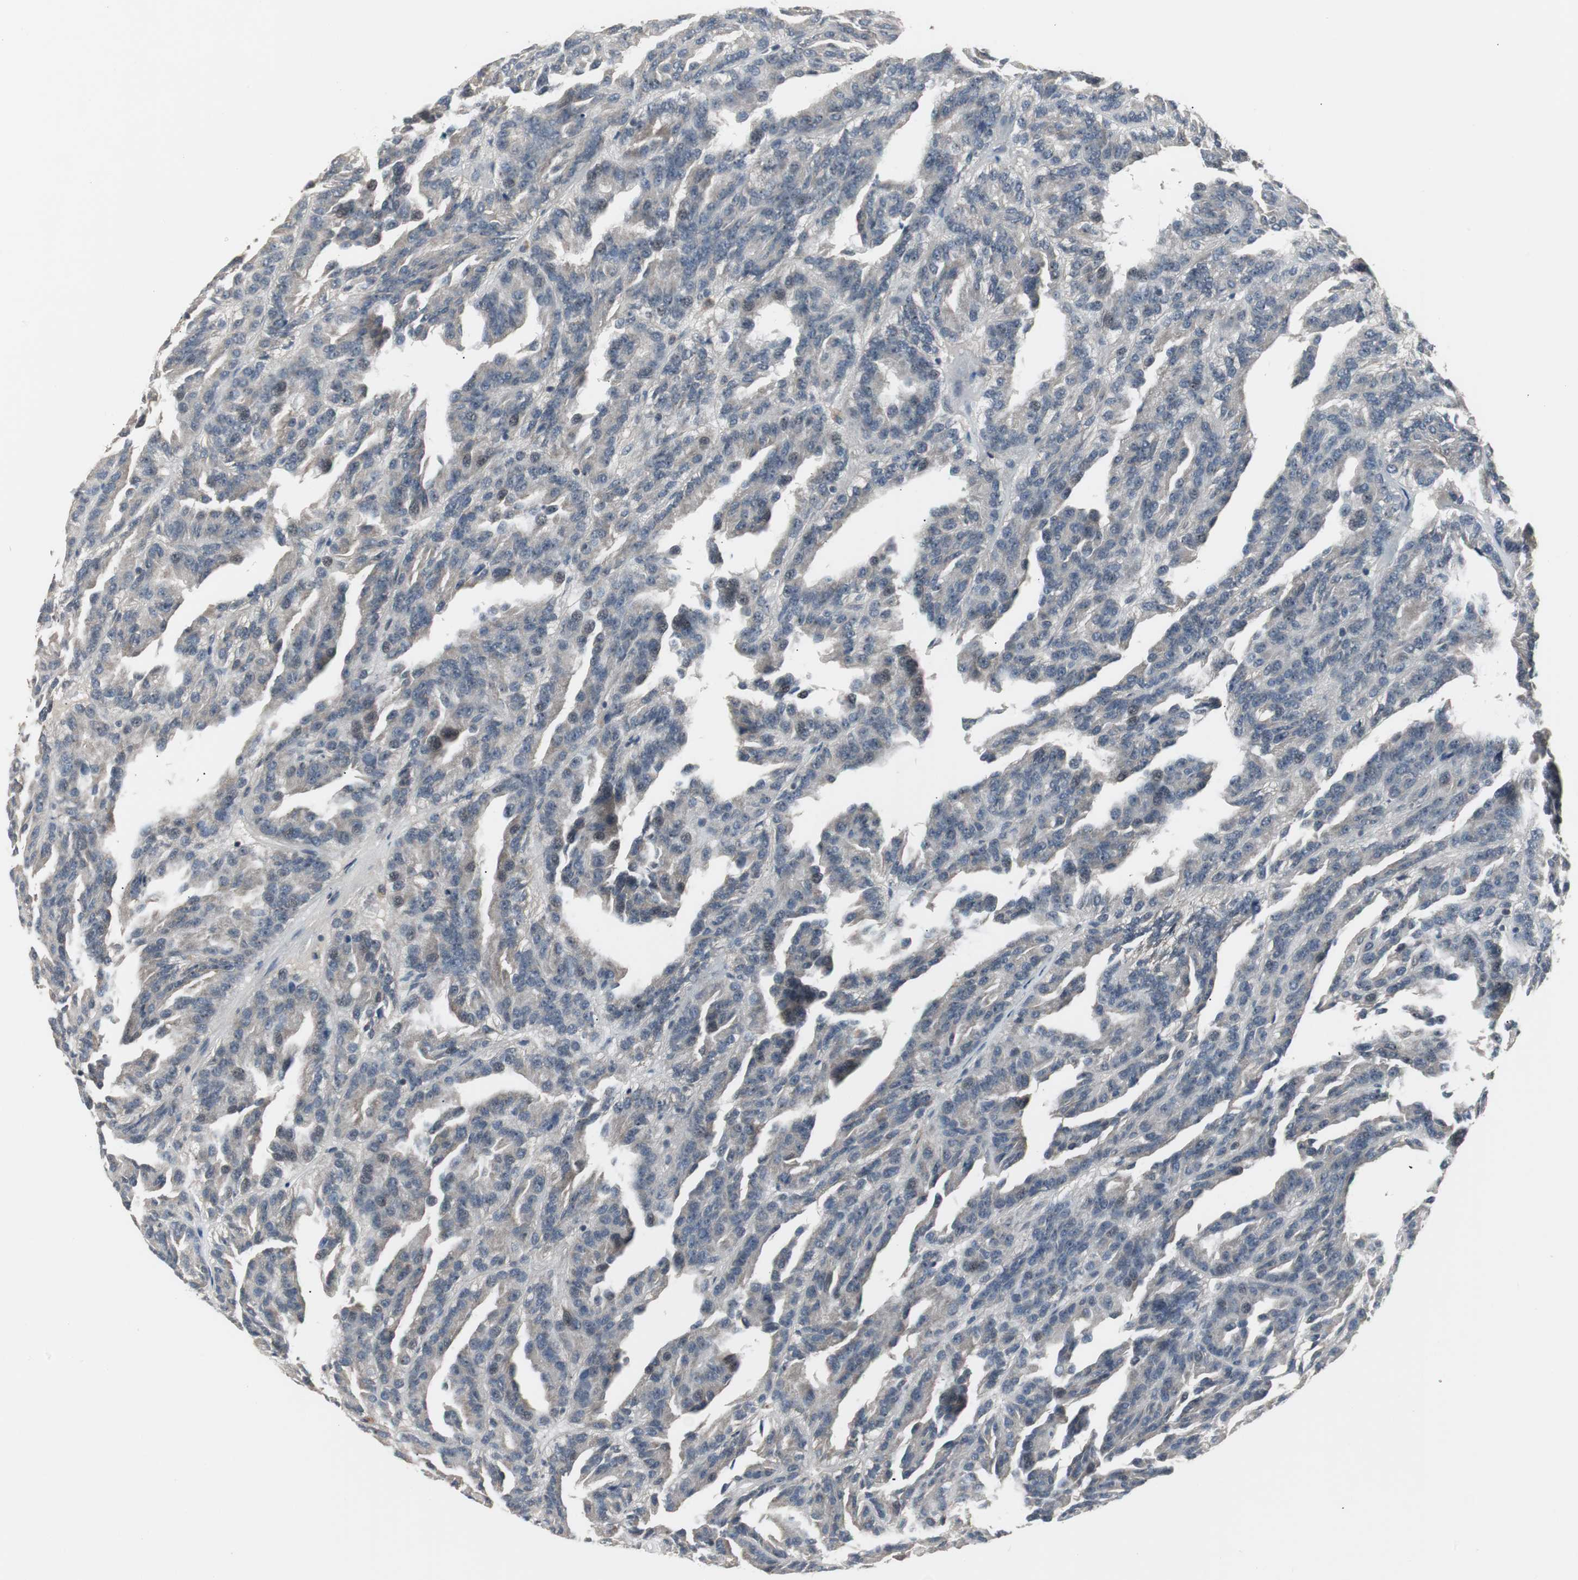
{"staining": {"intensity": "negative", "quantity": "none", "location": "none"}, "tissue": "renal cancer", "cell_type": "Tumor cells", "image_type": "cancer", "snomed": [{"axis": "morphology", "description": "Adenocarcinoma, NOS"}, {"axis": "topography", "description": "Kidney"}], "caption": "High magnification brightfield microscopy of renal cancer (adenocarcinoma) stained with DAB (brown) and counterstained with hematoxylin (blue): tumor cells show no significant staining. Brightfield microscopy of immunohistochemistry stained with DAB (brown) and hematoxylin (blue), captured at high magnification.", "gene": "ZMPSTE24", "patient": {"sex": "male", "age": 46}}